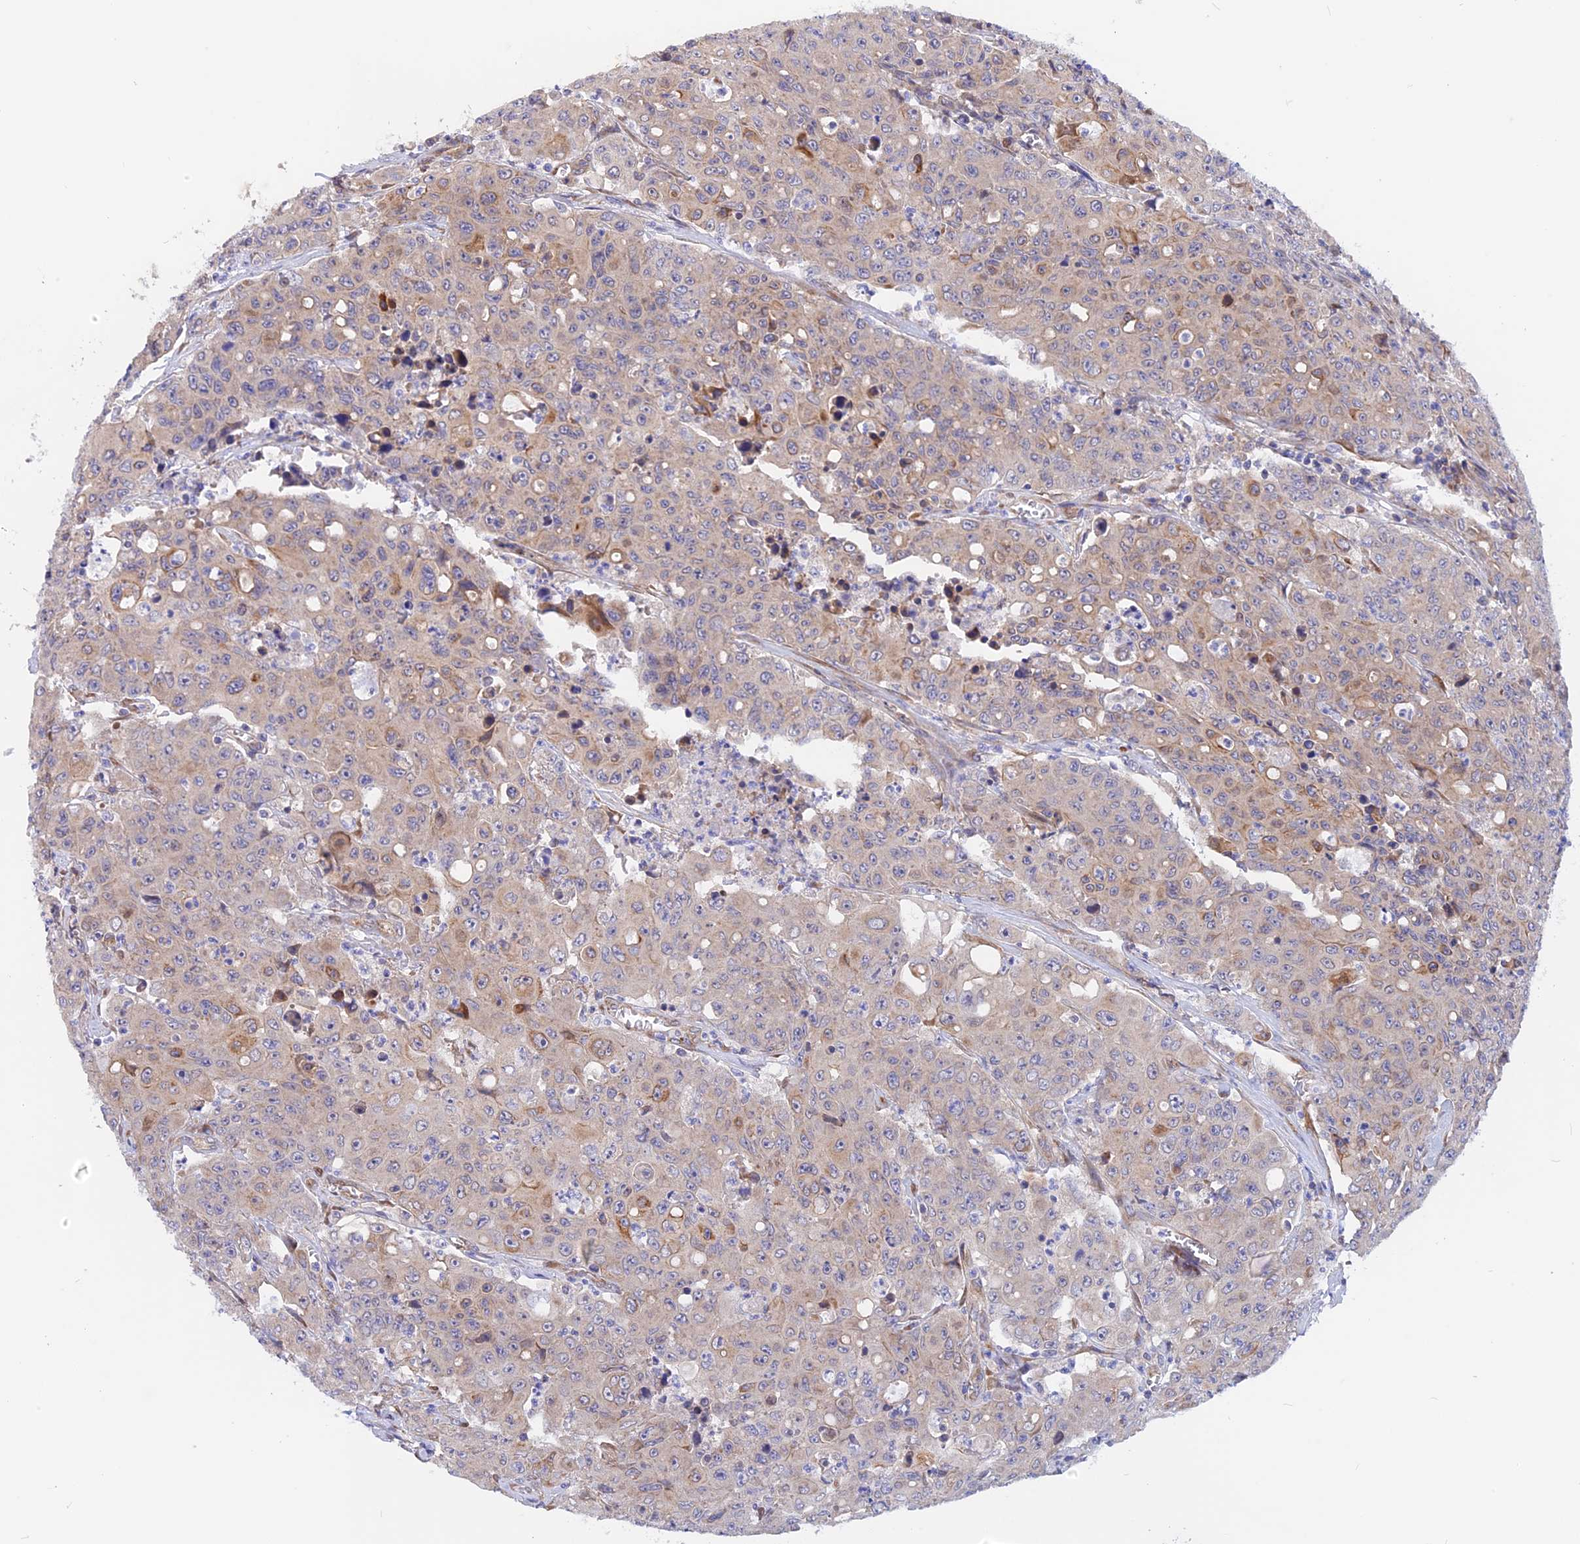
{"staining": {"intensity": "weak", "quantity": "<25%", "location": "cytoplasmic/membranous"}, "tissue": "colorectal cancer", "cell_type": "Tumor cells", "image_type": "cancer", "snomed": [{"axis": "morphology", "description": "Adenocarcinoma, NOS"}, {"axis": "topography", "description": "Colon"}], "caption": "This is a image of immunohistochemistry (IHC) staining of colorectal cancer, which shows no staining in tumor cells.", "gene": "HYCC1", "patient": {"sex": "male", "age": 51}}